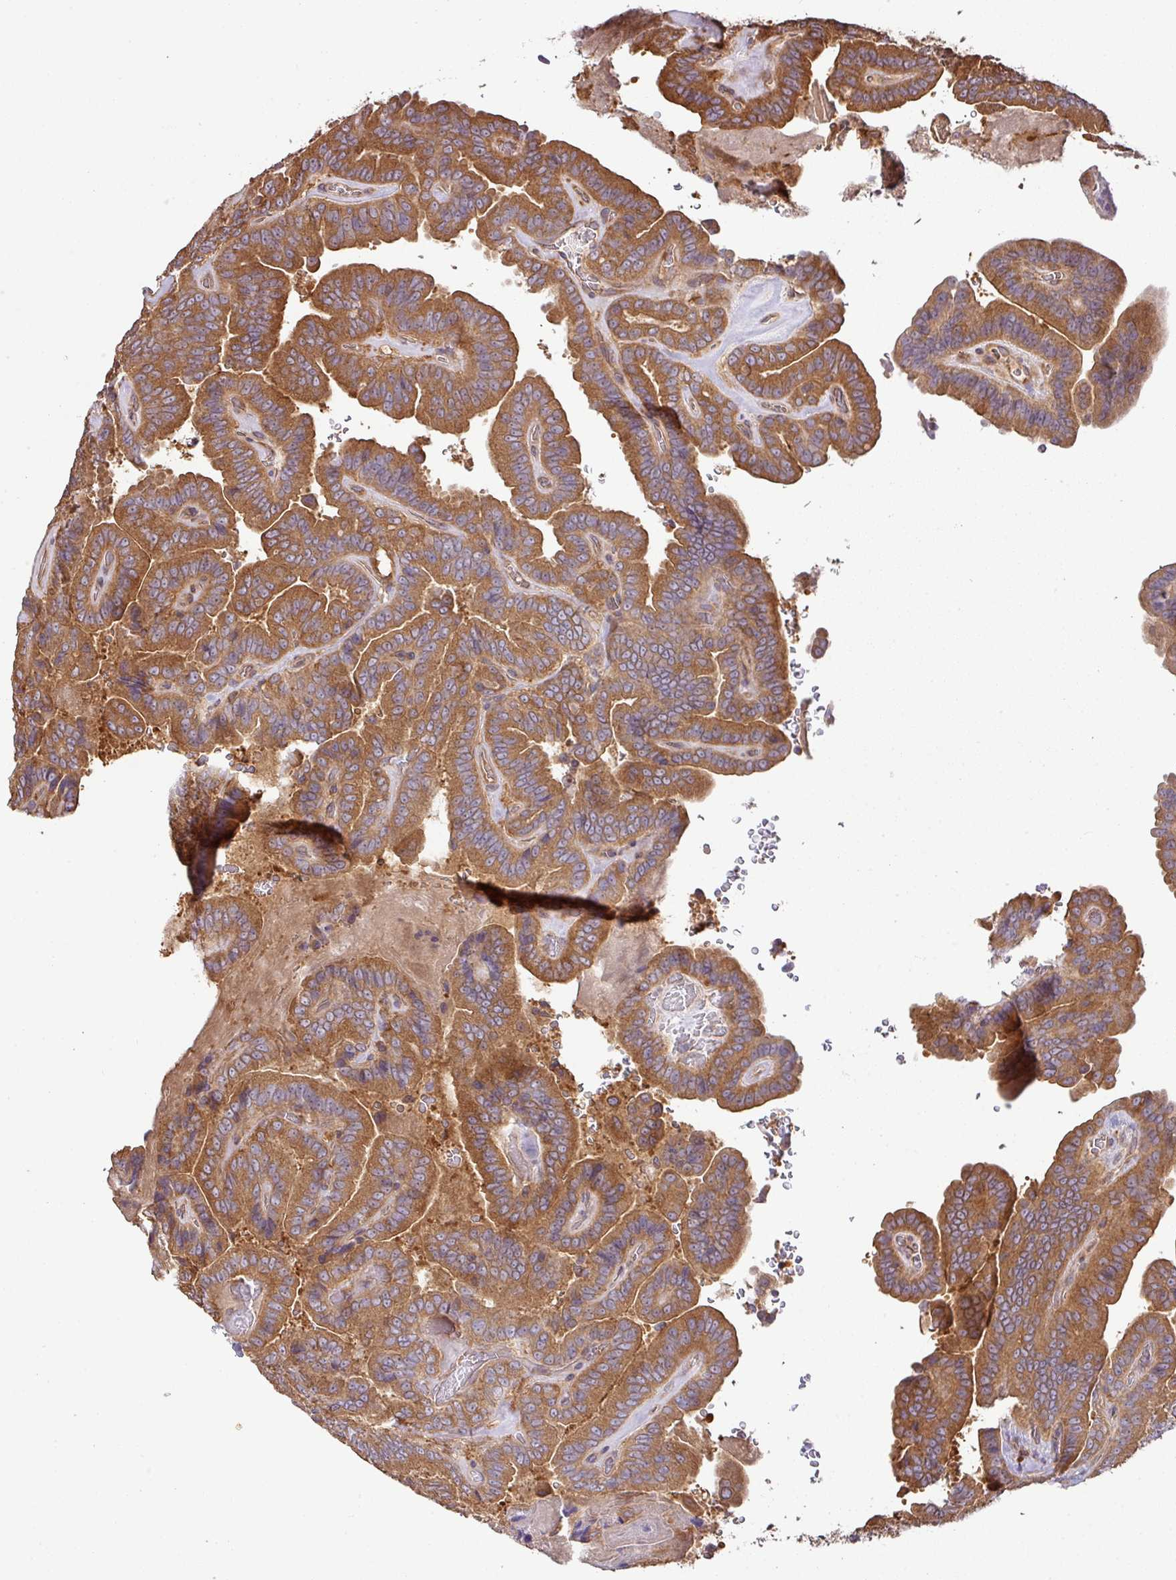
{"staining": {"intensity": "moderate", "quantity": ">75%", "location": "cytoplasmic/membranous"}, "tissue": "thyroid cancer", "cell_type": "Tumor cells", "image_type": "cancer", "snomed": [{"axis": "morphology", "description": "Papillary adenocarcinoma, NOS"}, {"axis": "topography", "description": "Thyroid gland"}], "caption": "This histopathology image demonstrates immunohistochemistry staining of human thyroid cancer, with medium moderate cytoplasmic/membranous expression in about >75% of tumor cells.", "gene": "GSPT1", "patient": {"sex": "male", "age": 61}}